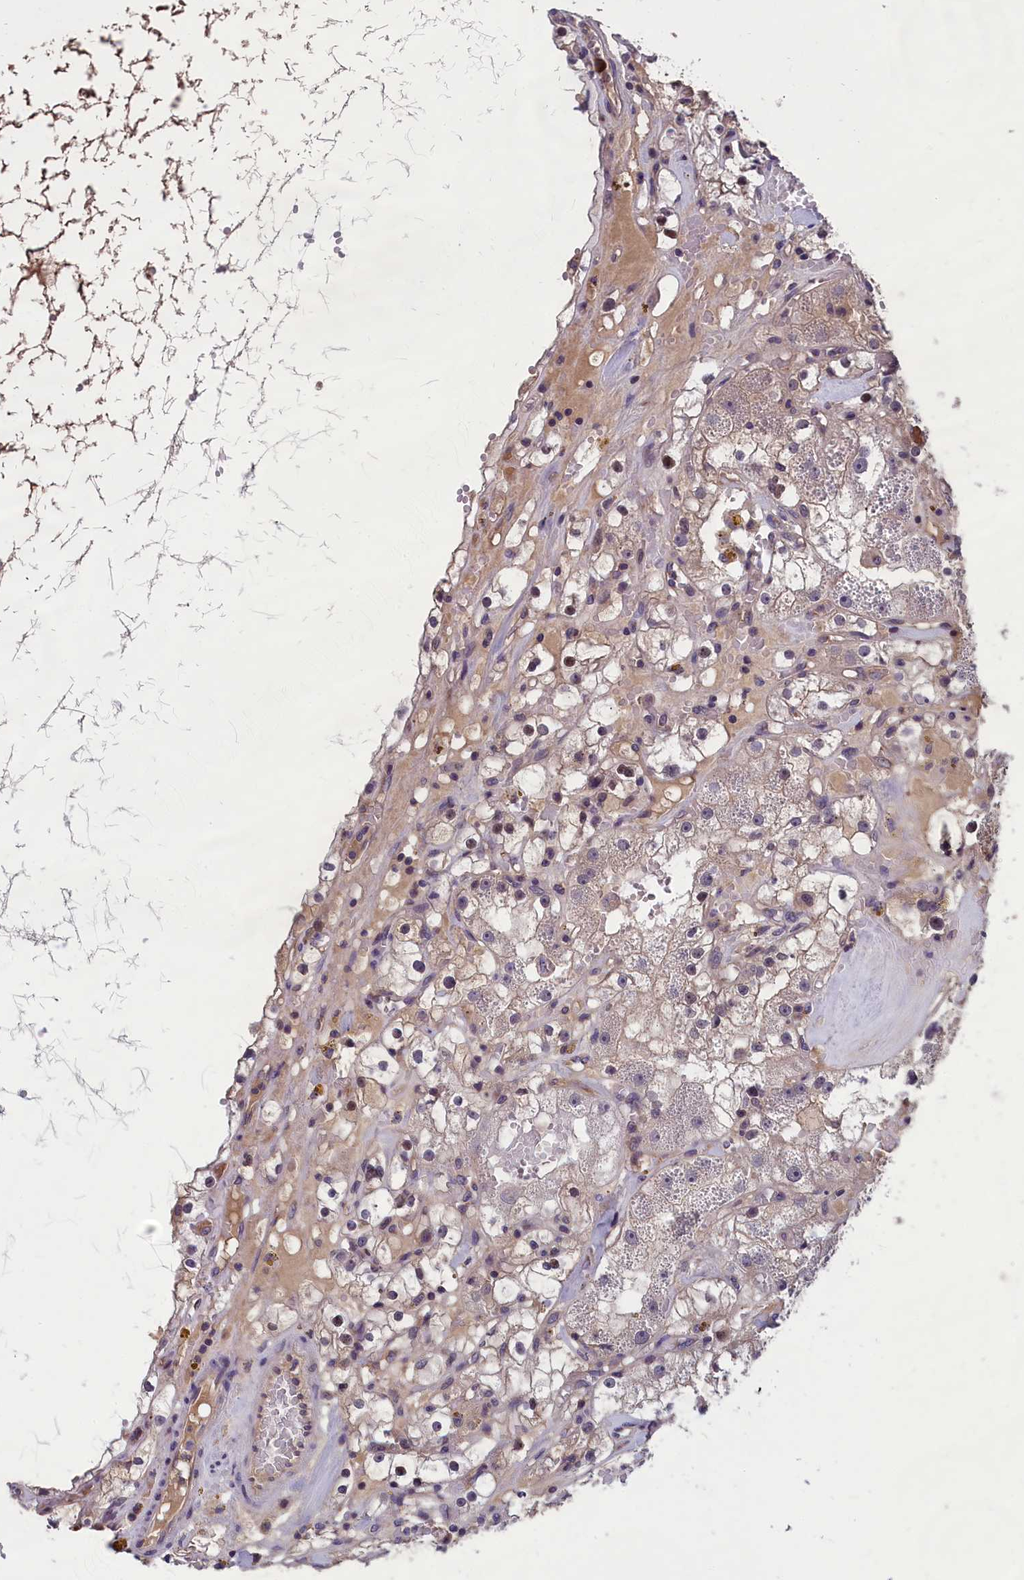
{"staining": {"intensity": "weak", "quantity": "<25%", "location": "cytoplasmic/membranous"}, "tissue": "renal cancer", "cell_type": "Tumor cells", "image_type": "cancer", "snomed": [{"axis": "morphology", "description": "Adenocarcinoma, NOS"}, {"axis": "topography", "description": "Kidney"}], "caption": "Histopathology image shows no protein expression in tumor cells of renal cancer tissue.", "gene": "ABCC8", "patient": {"sex": "male", "age": 56}}